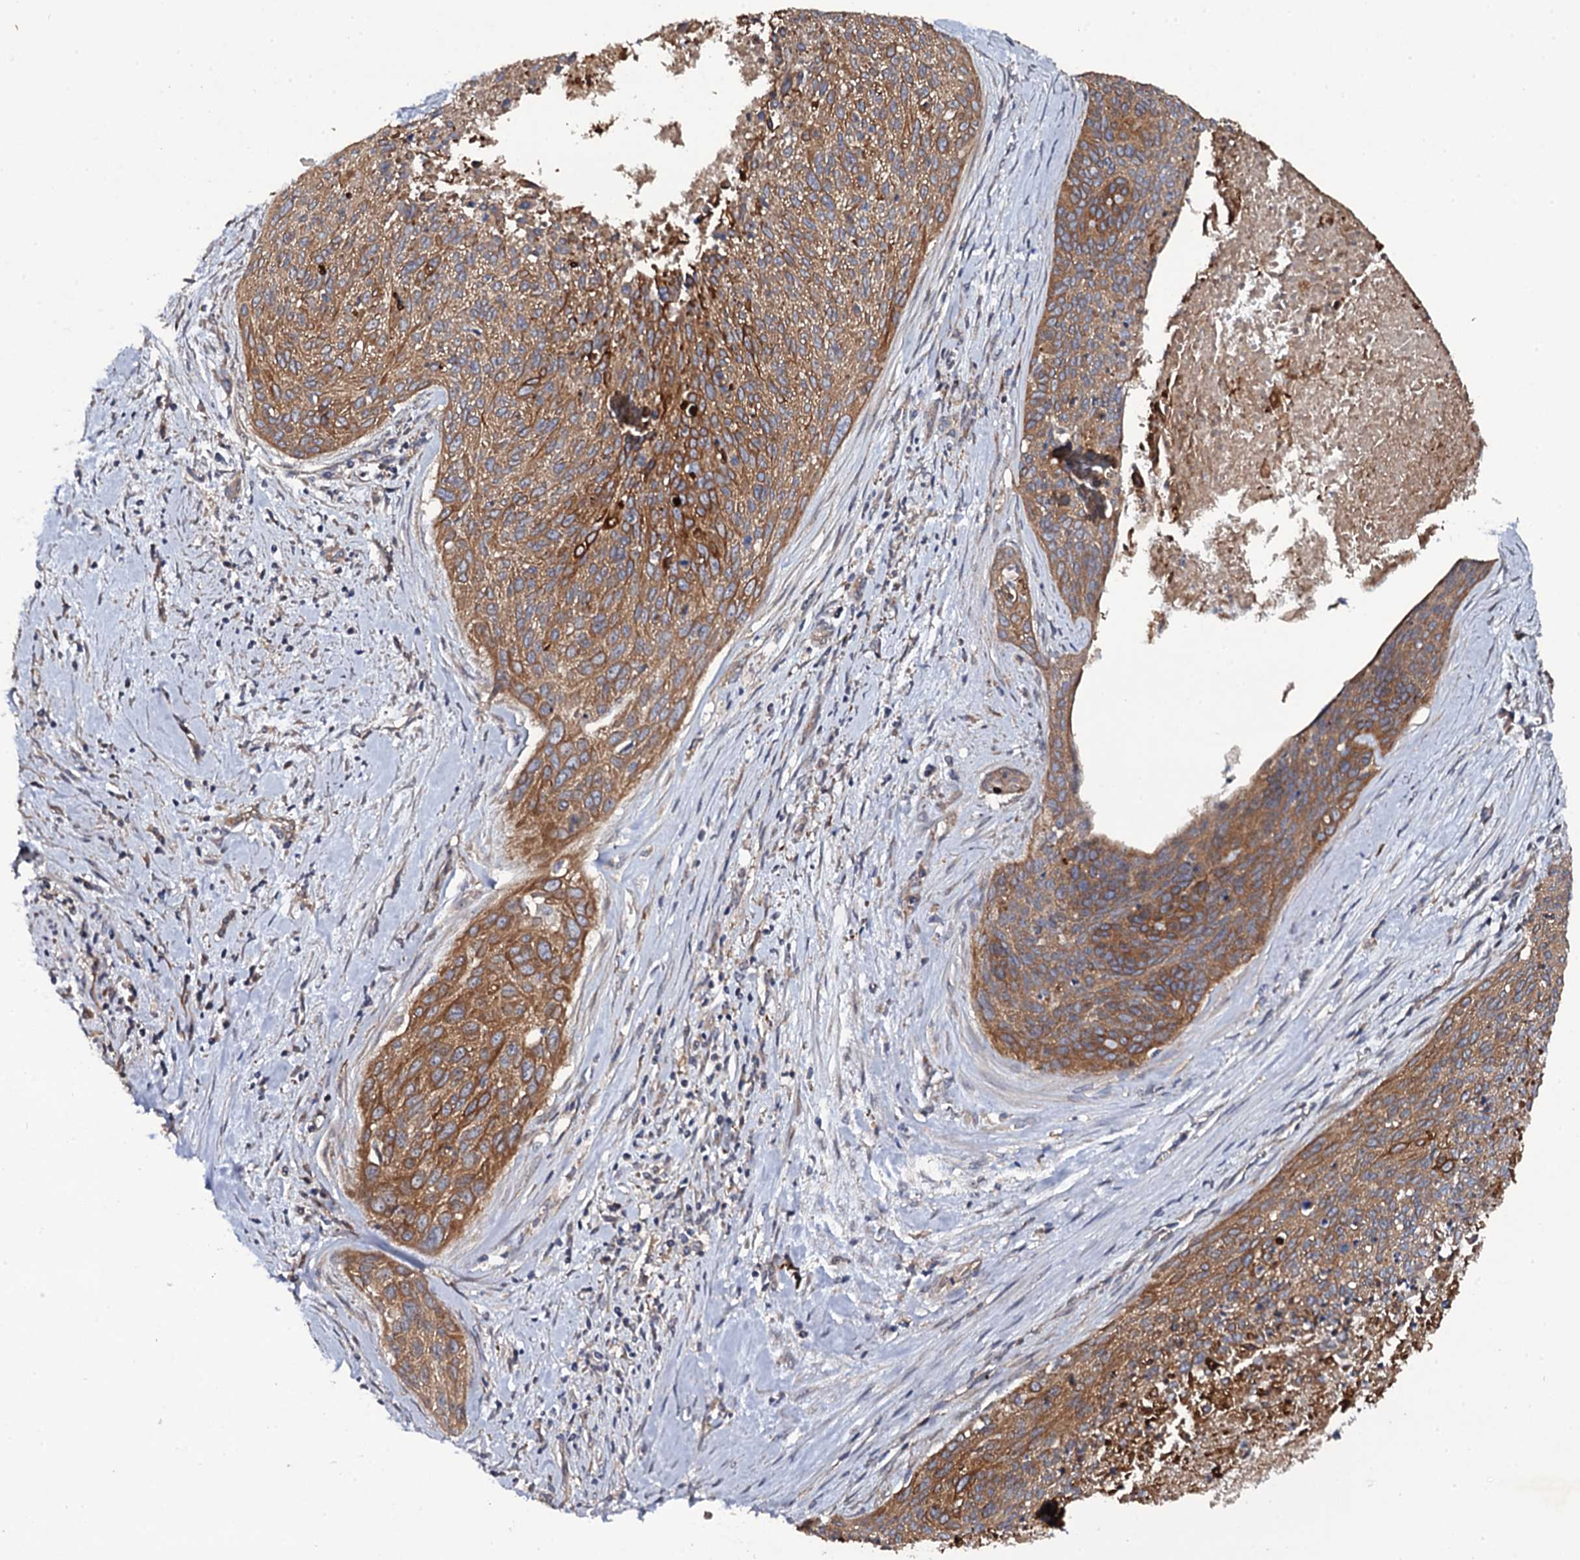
{"staining": {"intensity": "strong", "quantity": ">75%", "location": "cytoplasmic/membranous"}, "tissue": "cervical cancer", "cell_type": "Tumor cells", "image_type": "cancer", "snomed": [{"axis": "morphology", "description": "Squamous cell carcinoma, NOS"}, {"axis": "topography", "description": "Cervix"}], "caption": "Cervical cancer stained with a brown dye reveals strong cytoplasmic/membranous positive positivity in approximately >75% of tumor cells.", "gene": "TTC23", "patient": {"sex": "female", "age": 55}}